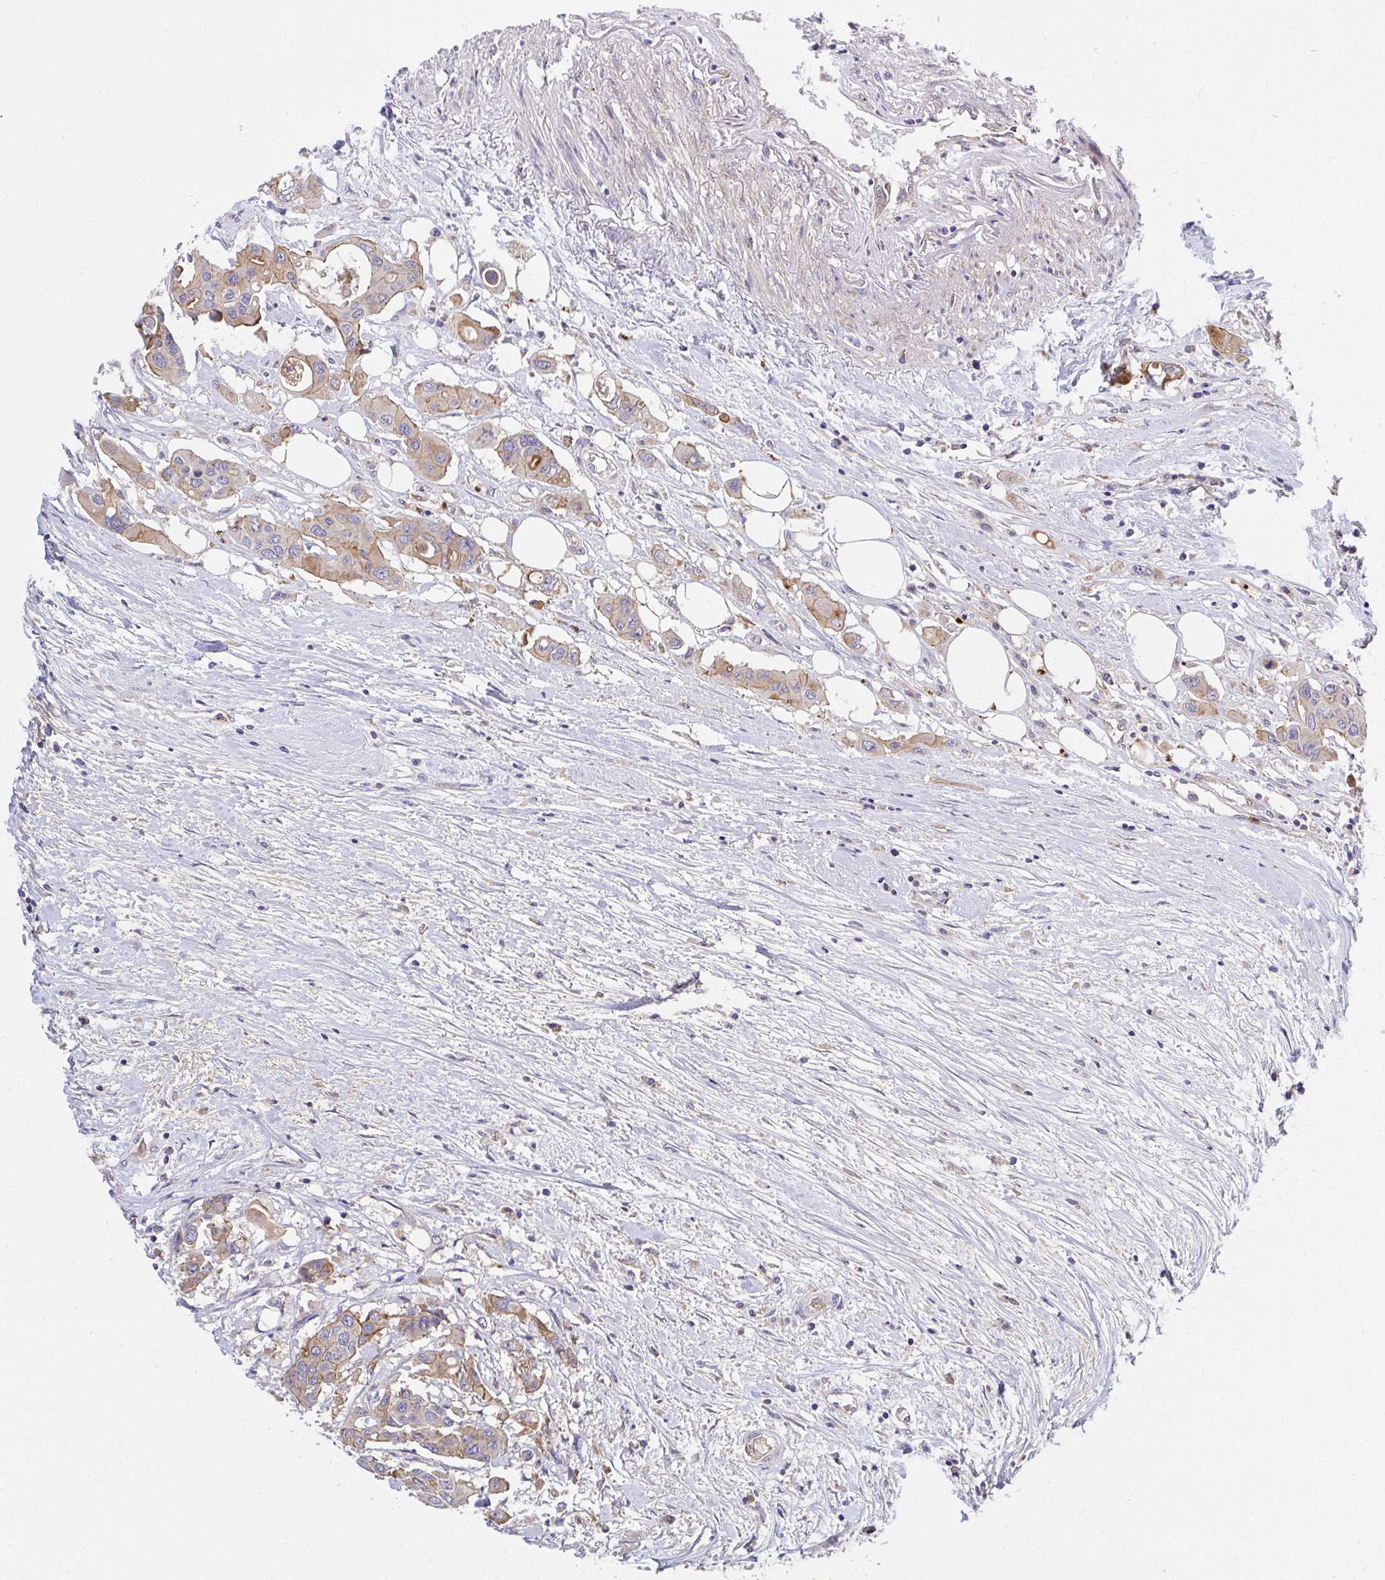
{"staining": {"intensity": "moderate", "quantity": "25%-75%", "location": "cytoplasmic/membranous"}, "tissue": "colorectal cancer", "cell_type": "Tumor cells", "image_type": "cancer", "snomed": [{"axis": "morphology", "description": "Adenocarcinoma, NOS"}, {"axis": "topography", "description": "Colon"}], "caption": "Brown immunohistochemical staining in adenocarcinoma (colorectal) reveals moderate cytoplasmic/membranous staining in about 25%-75% of tumor cells. Immunohistochemistry stains the protein of interest in brown and the nuclei are stained blue.", "gene": "C4orf36", "patient": {"sex": "male", "age": 77}}